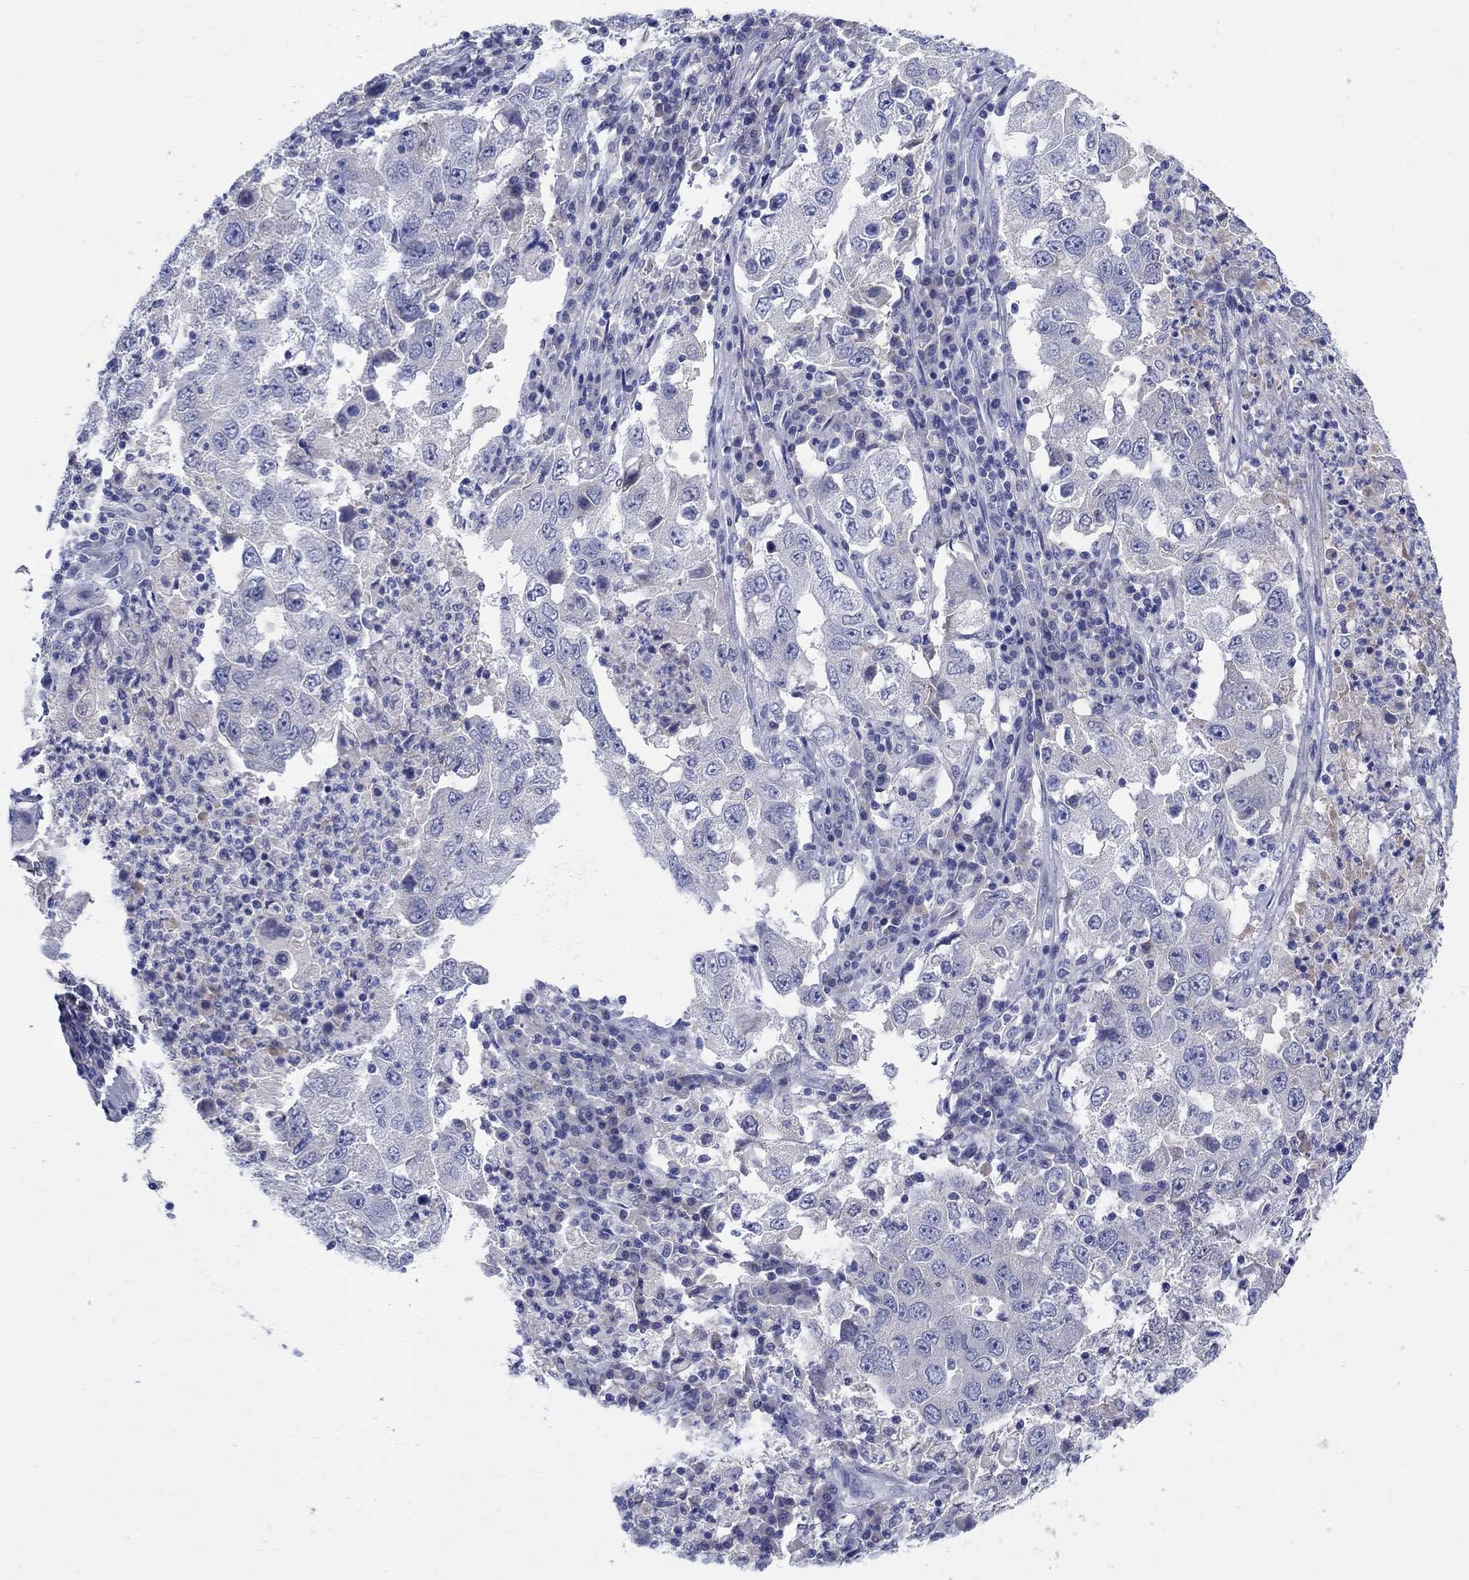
{"staining": {"intensity": "negative", "quantity": "none", "location": "none"}, "tissue": "lung cancer", "cell_type": "Tumor cells", "image_type": "cancer", "snomed": [{"axis": "morphology", "description": "Adenocarcinoma, NOS"}, {"axis": "topography", "description": "Lung"}], "caption": "Tumor cells show no significant protein staining in adenocarcinoma (lung).", "gene": "CRYGD", "patient": {"sex": "male", "age": 73}}